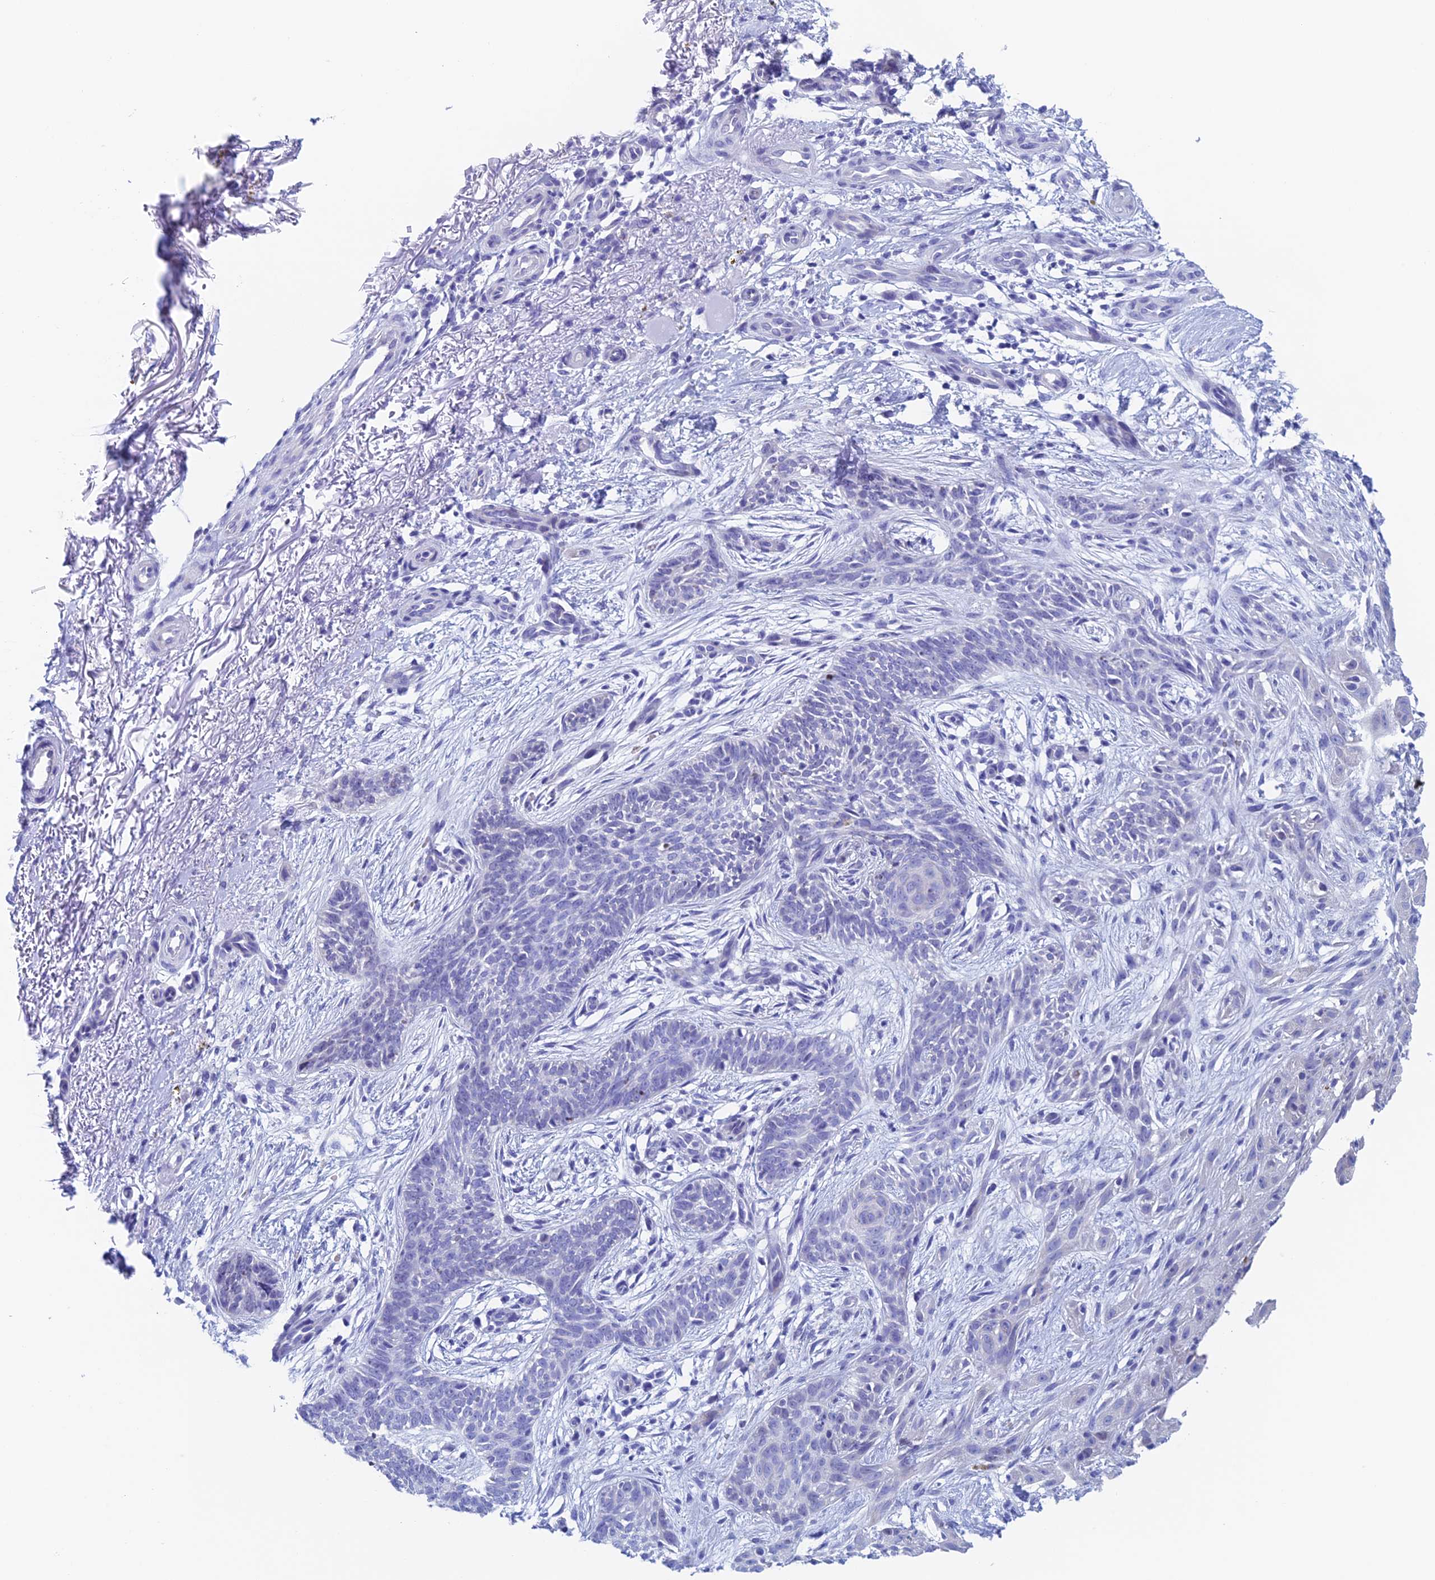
{"staining": {"intensity": "negative", "quantity": "none", "location": "none"}, "tissue": "skin cancer", "cell_type": "Tumor cells", "image_type": "cancer", "snomed": [{"axis": "morphology", "description": "Basal cell carcinoma"}, {"axis": "topography", "description": "Skin"}], "caption": "Human skin cancer stained for a protein using immunohistochemistry (IHC) exhibits no staining in tumor cells.", "gene": "PSMC3IP", "patient": {"sex": "female", "age": 82}}